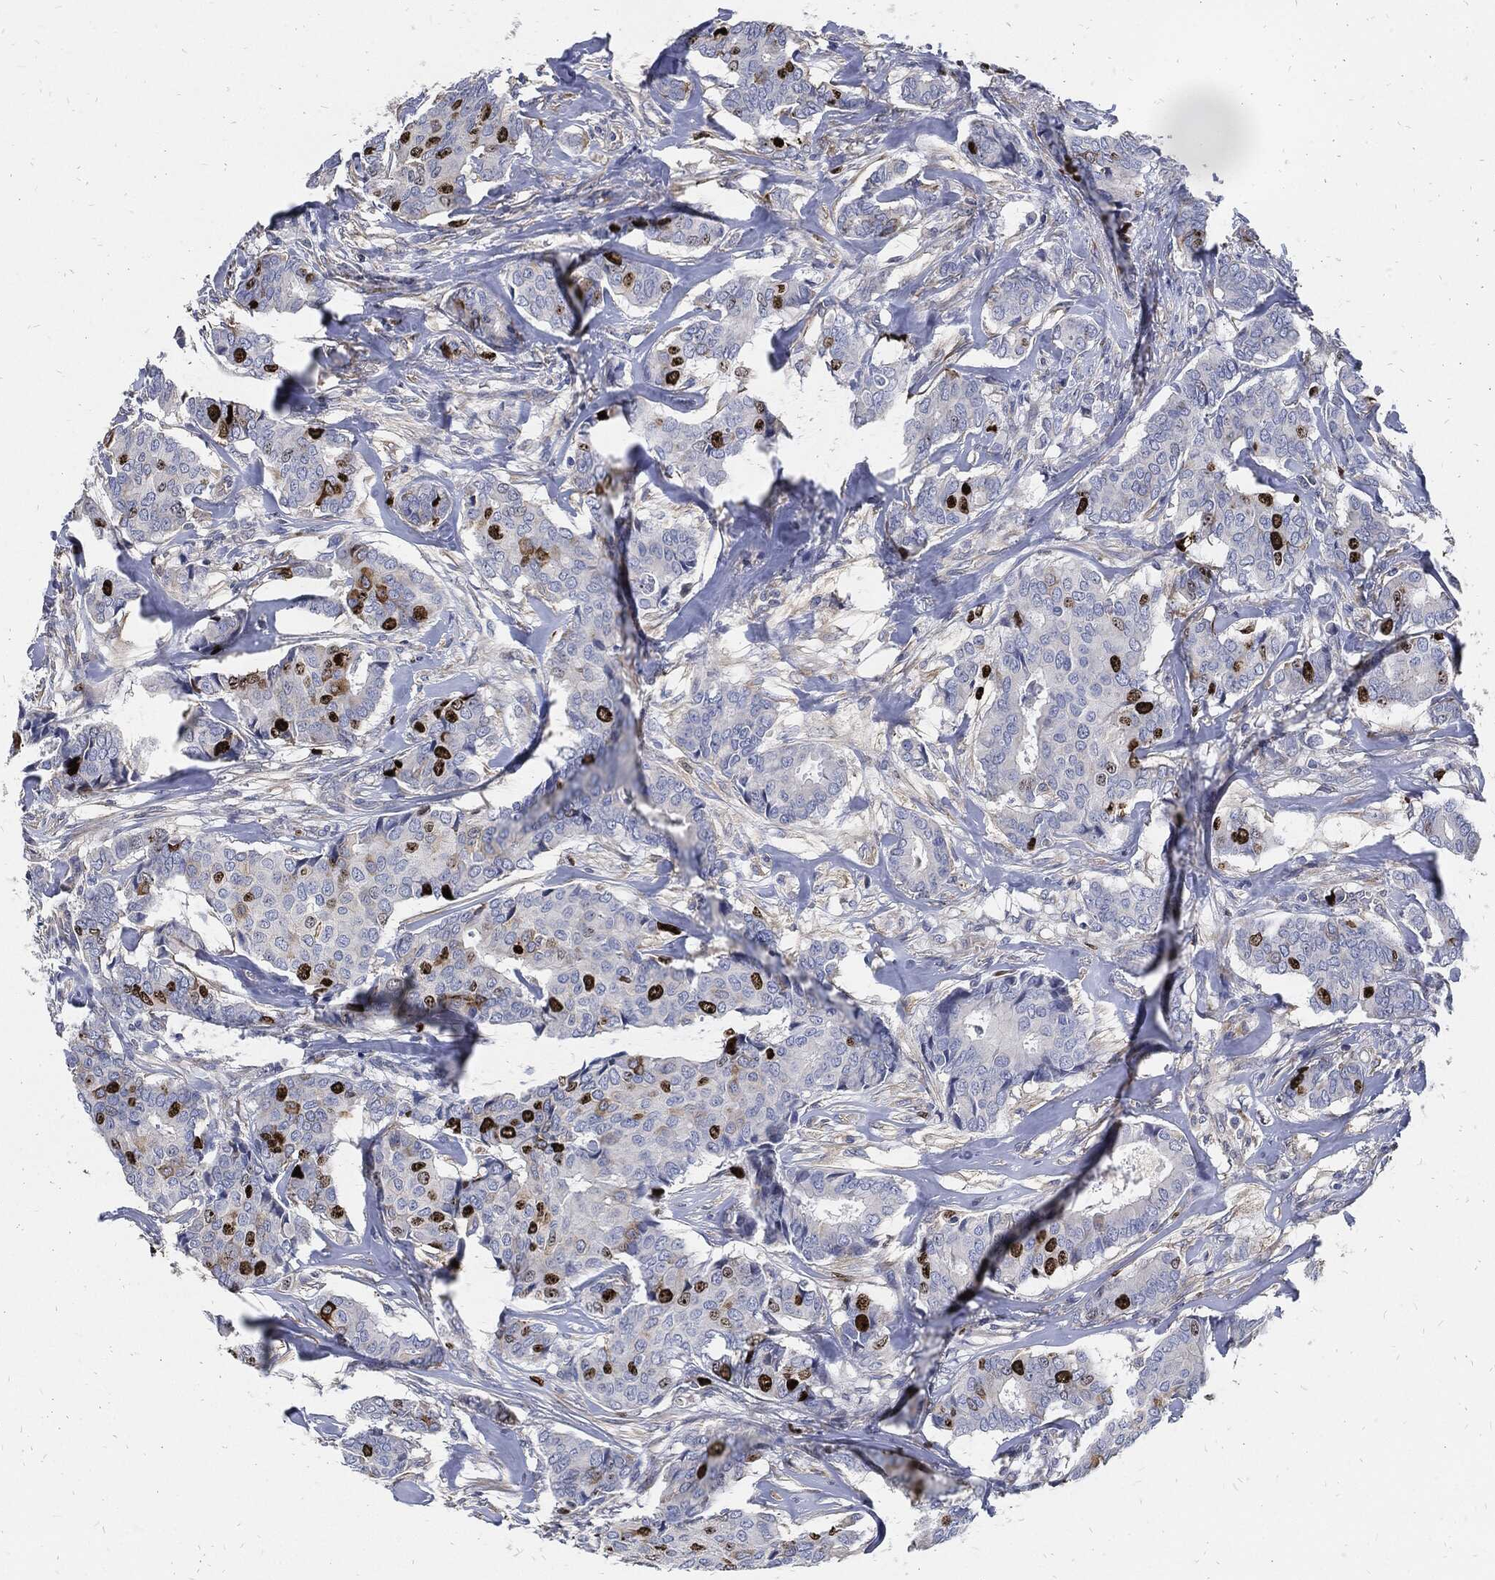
{"staining": {"intensity": "strong", "quantity": "<25%", "location": "nuclear"}, "tissue": "breast cancer", "cell_type": "Tumor cells", "image_type": "cancer", "snomed": [{"axis": "morphology", "description": "Duct carcinoma"}, {"axis": "topography", "description": "Breast"}], "caption": "A photomicrograph of human breast cancer (infiltrating ductal carcinoma) stained for a protein demonstrates strong nuclear brown staining in tumor cells.", "gene": "MKI67", "patient": {"sex": "female", "age": 75}}